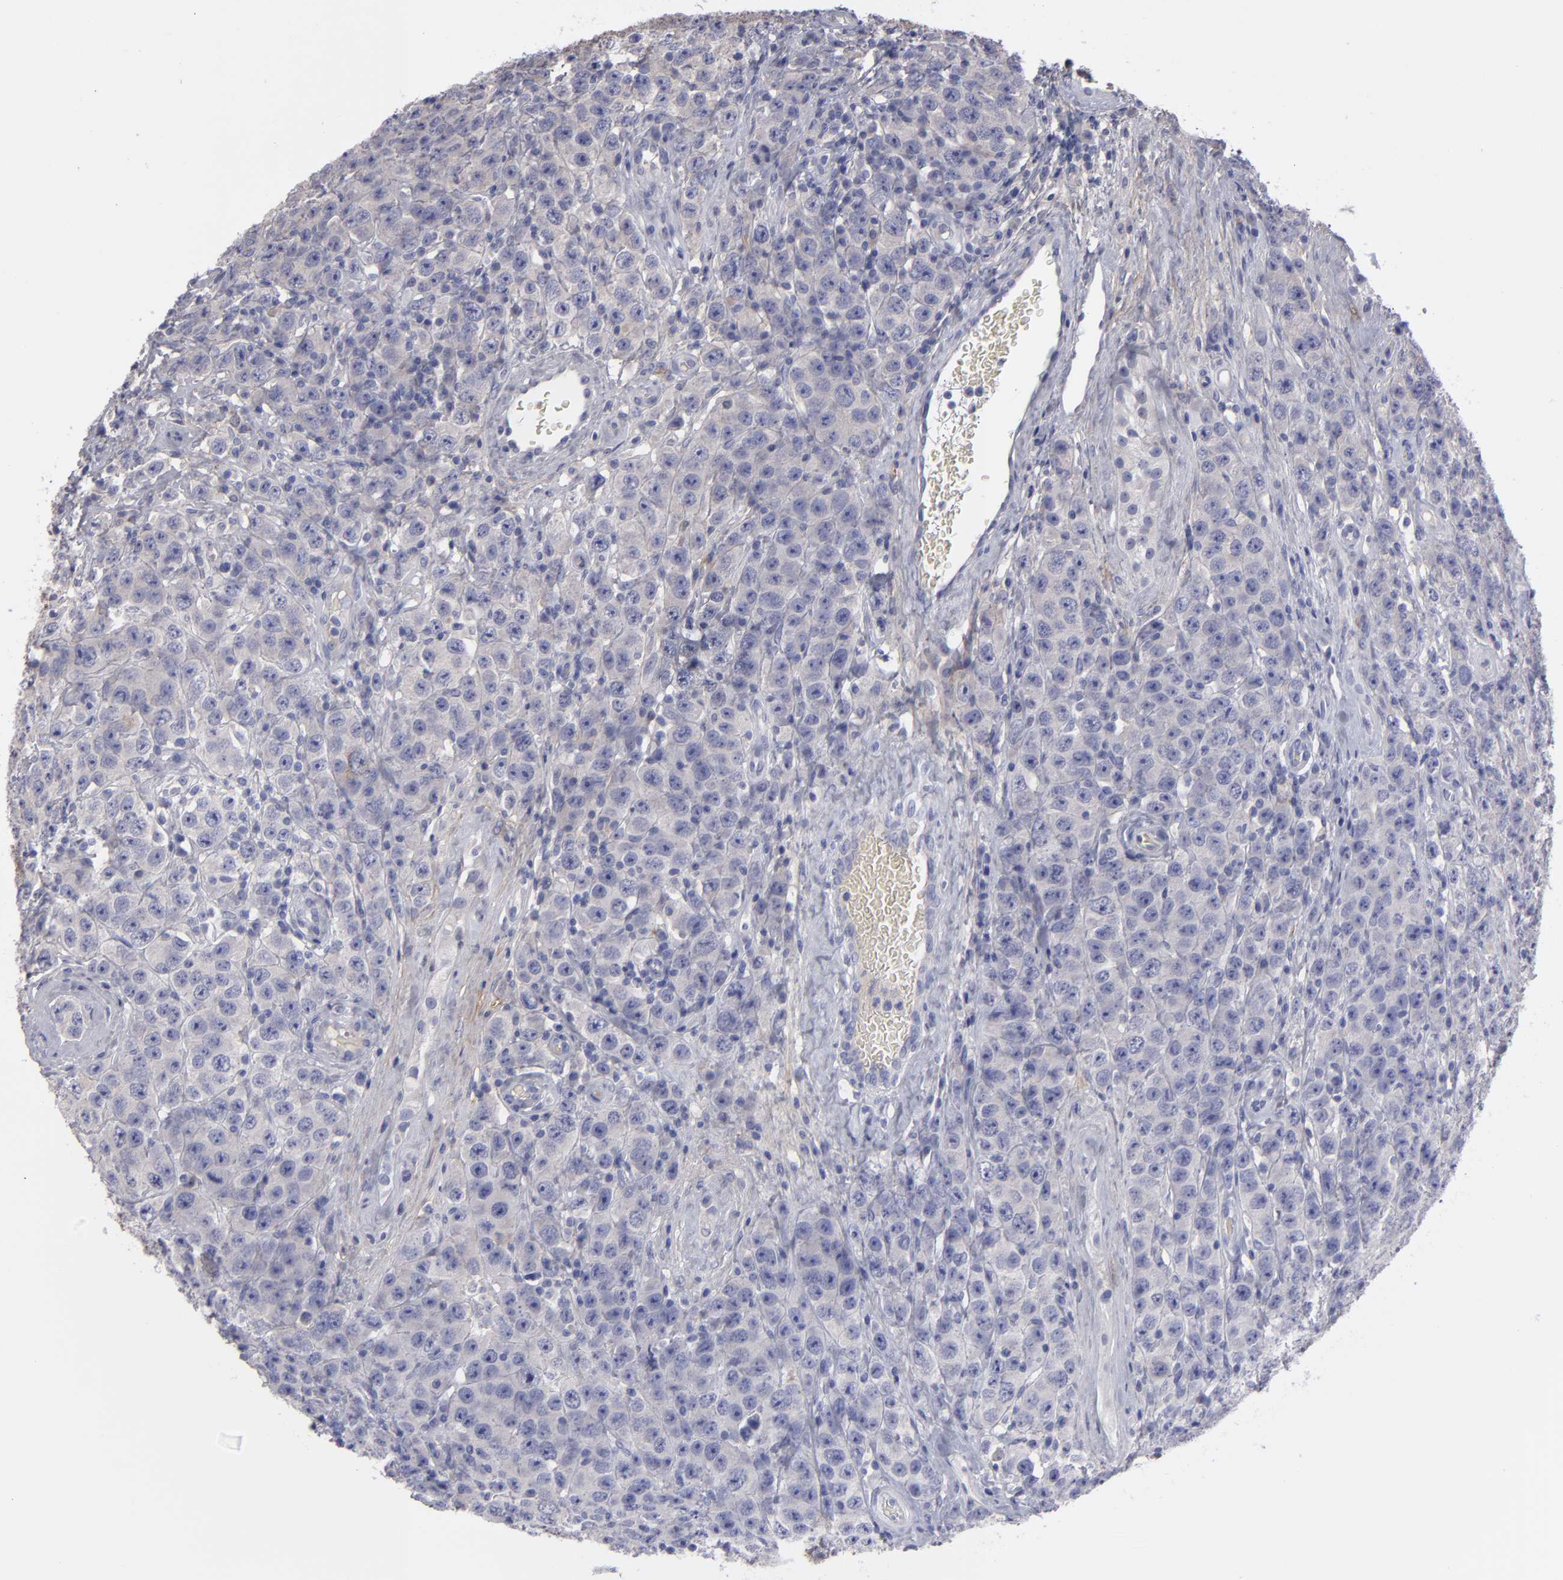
{"staining": {"intensity": "negative", "quantity": "none", "location": "none"}, "tissue": "testis cancer", "cell_type": "Tumor cells", "image_type": "cancer", "snomed": [{"axis": "morphology", "description": "Seminoma, NOS"}, {"axis": "topography", "description": "Testis"}], "caption": "Tumor cells are negative for protein expression in human testis cancer (seminoma).", "gene": "FBLN1", "patient": {"sex": "male", "age": 52}}